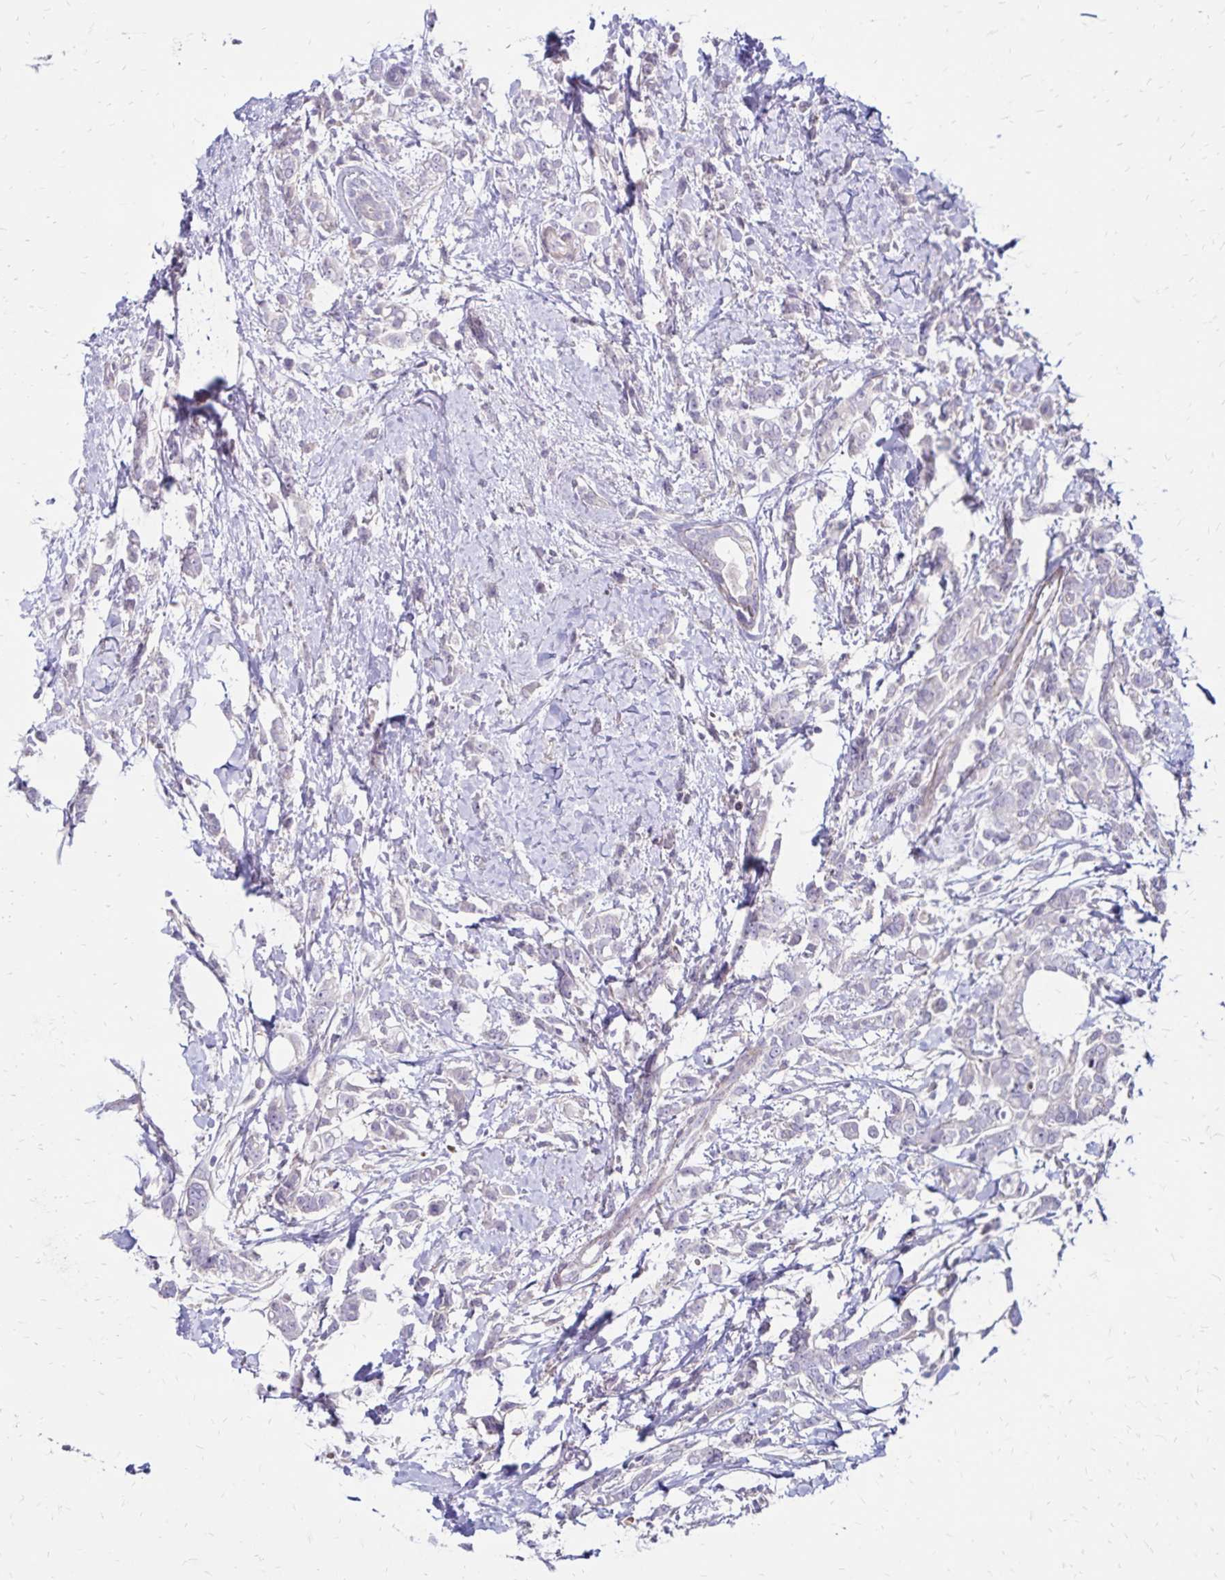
{"staining": {"intensity": "negative", "quantity": "none", "location": "none"}, "tissue": "breast cancer", "cell_type": "Tumor cells", "image_type": "cancer", "snomed": [{"axis": "morphology", "description": "Duct carcinoma"}, {"axis": "topography", "description": "Breast"}], "caption": "This image is of breast cancer stained with immunohistochemistry to label a protein in brown with the nuclei are counter-stained blue. There is no expression in tumor cells.", "gene": "FSD1", "patient": {"sex": "female", "age": 40}}